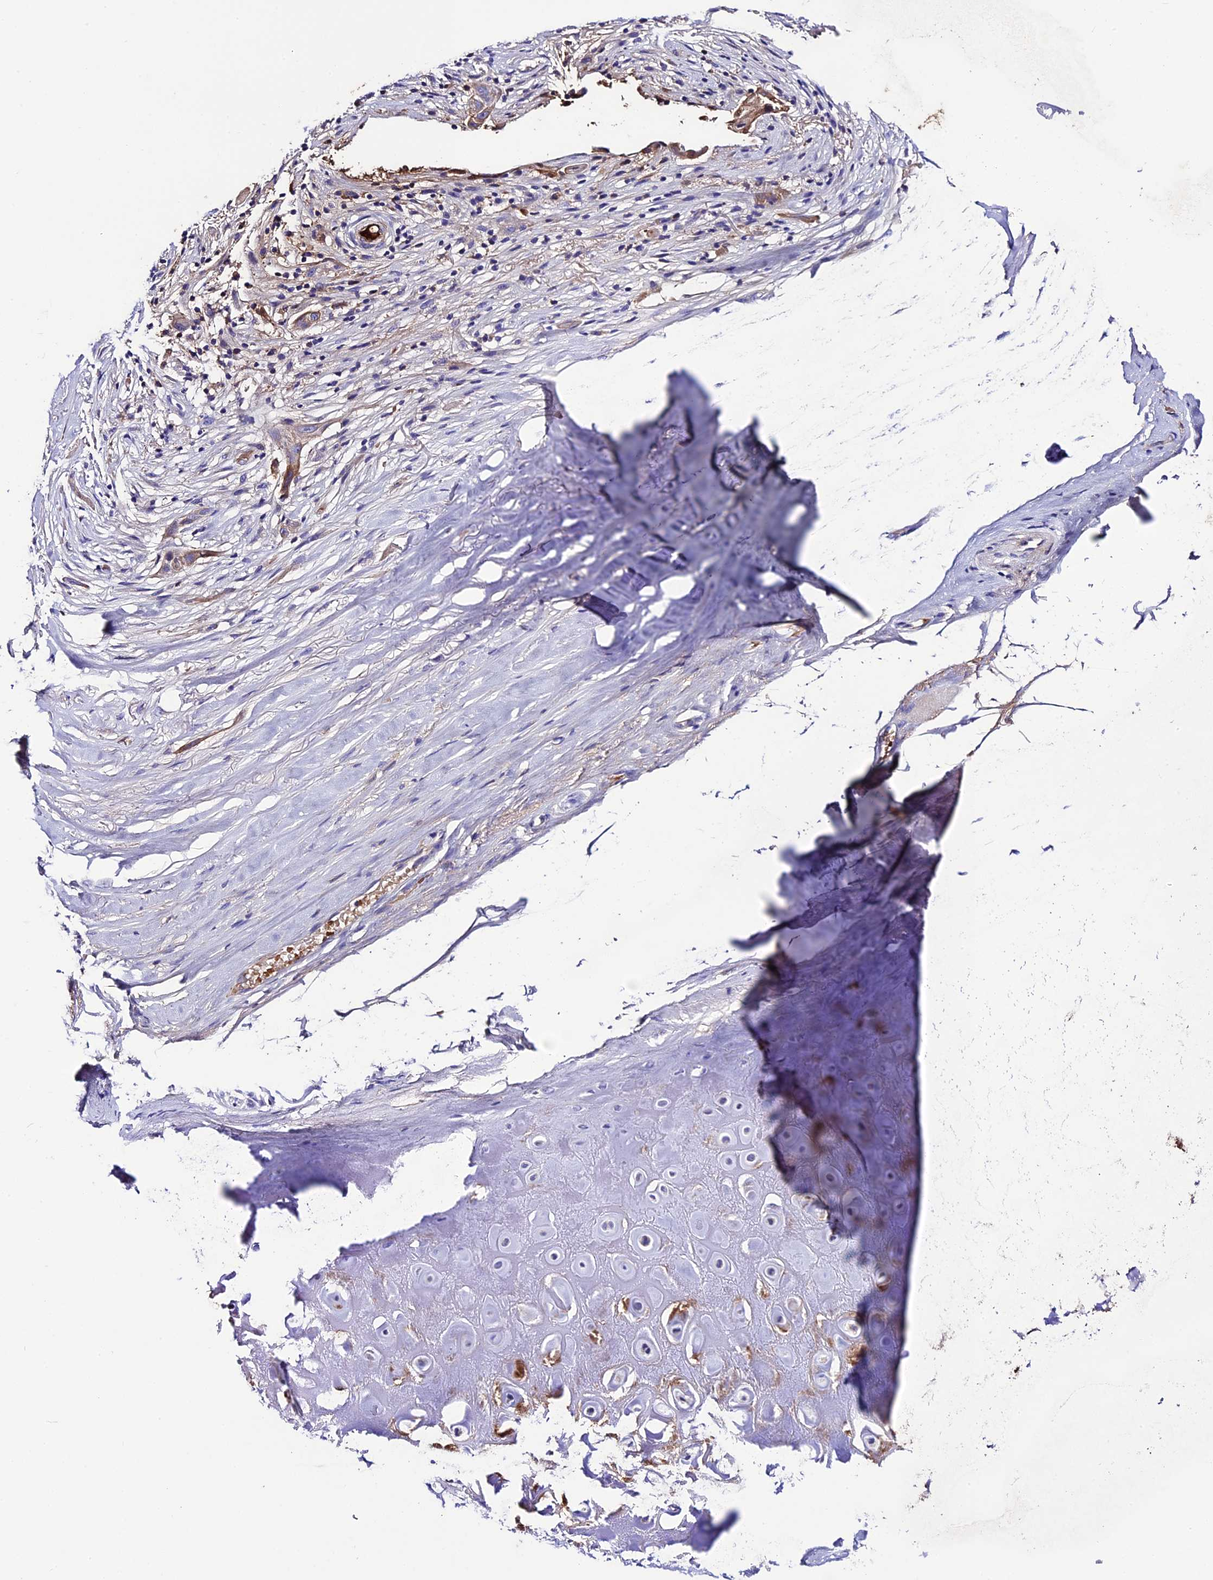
{"staining": {"intensity": "negative", "quantity": "none", "location": "none"}, "tissue": "adipose tissue", "cell_type": "Adipocytes", "image_type": "normal", "snomed": [{"axis": "morphology", "description": "Normal tissue, NOS"}, {"axis": "morphology", "description": "Basal cell carcinoma"}, {"axis": "topography", "description": "Skin"}], "caption": "Immunohistochemistry (IHC) histopathology image of benign human adipose tissue stained for a protein (brown), which displays no positivity in adipocytes.", "gene": "TCP11L2", "patient": {"sex": "female", "age": 89}}